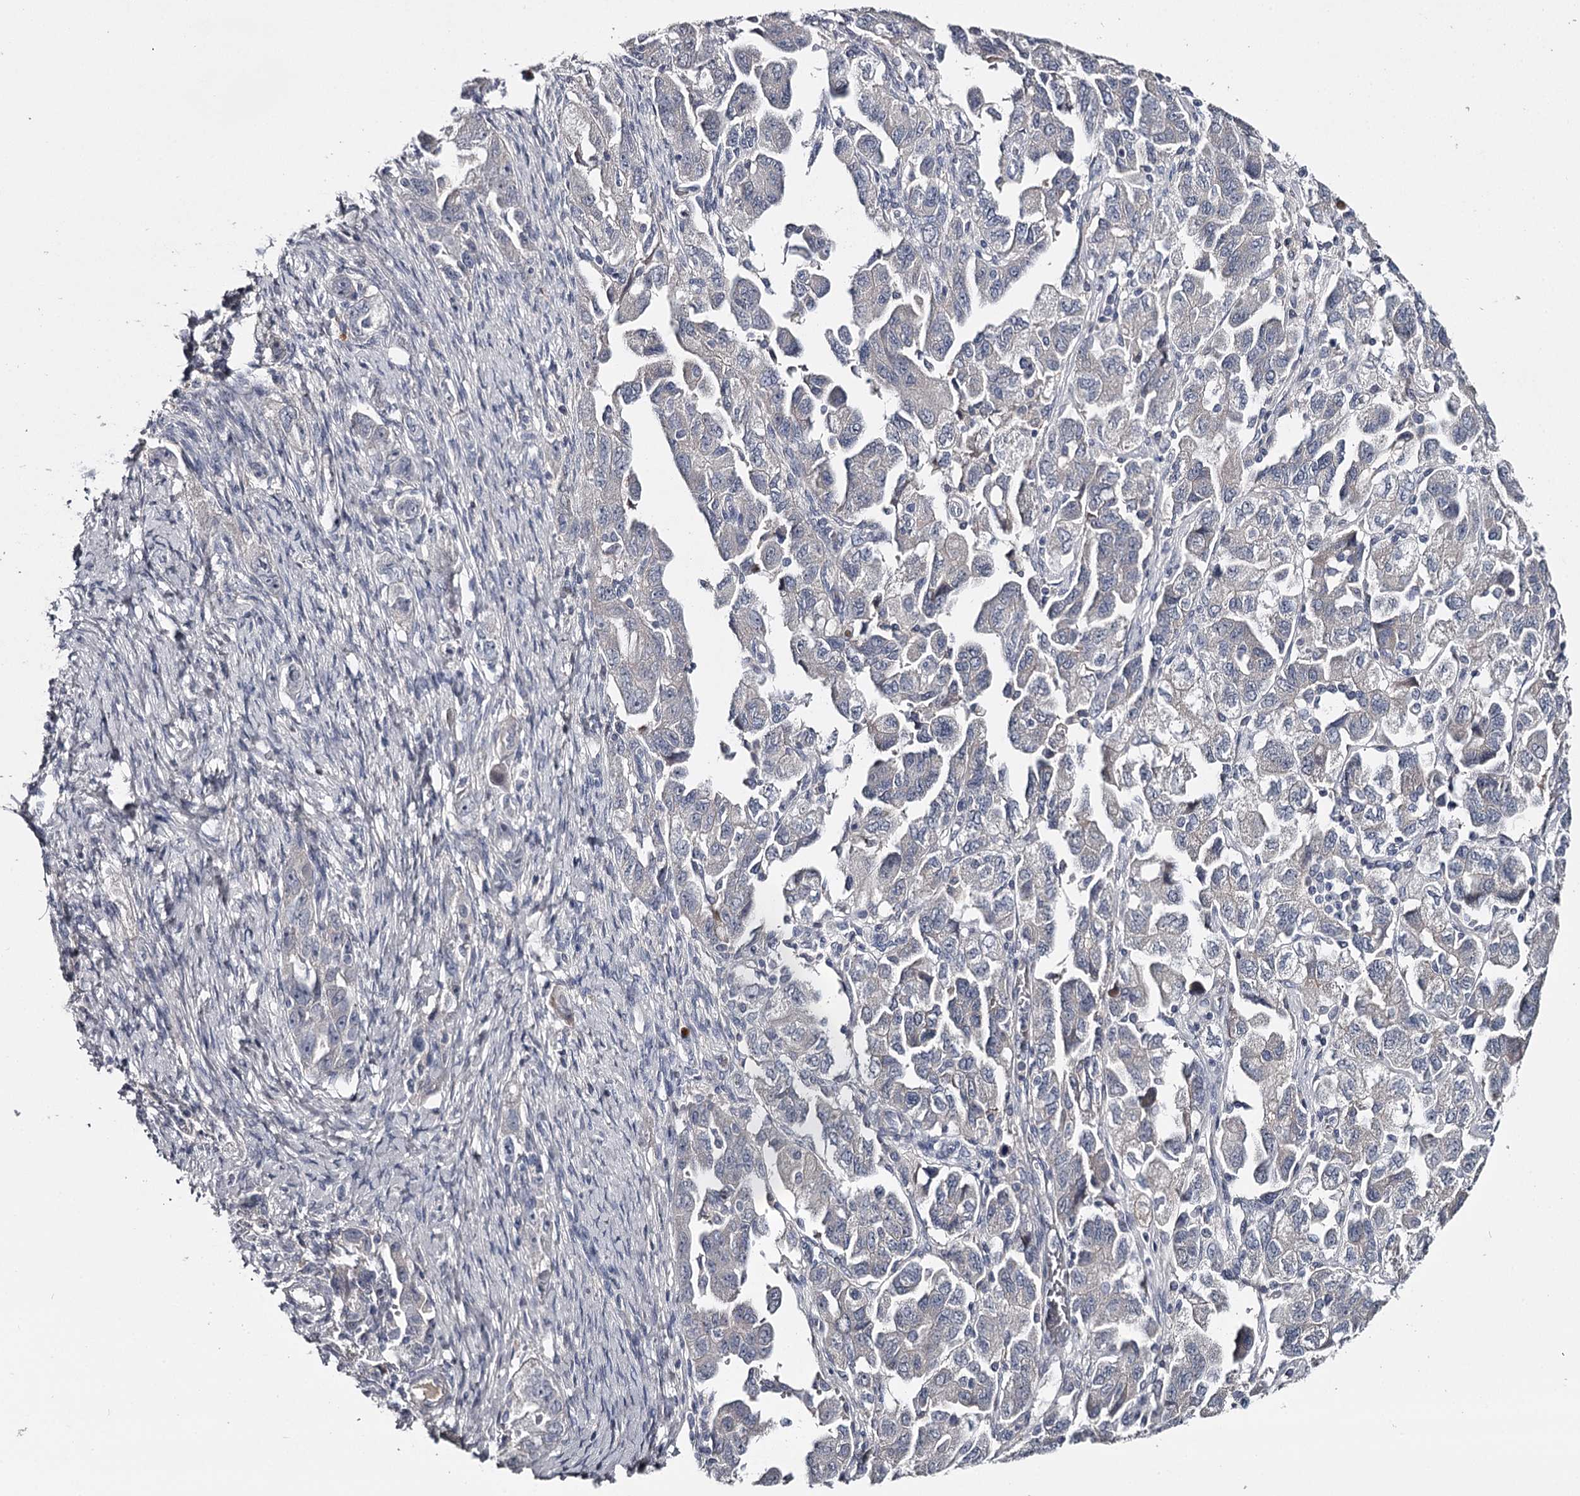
{"staining": {"intensity": "negative", "quantity": "none", "location": "none"}, "tissue": "ovarian cancer", "cell_type": "Tumor cells", "image_type": "cancer", "snomed": [{"axis": "morphology", "description": "Carcinoma, NOS"}, {"axis": "morphology", "description": "Cystadenocarcinoma, serous, NOS"}, {"axis": "topography", "description": "Ovary"}], "caption": "Immunohistochemistry (IHC) histopathology image of ovarian carcinoma stained for a protein (brown), which displays no expression in tumor cells. (DAB immunohistochemistry visualized using brightfield microscopy, high magnification).", "gene": "FDXACB1", "patient": {"sex": "female", "age": 69}}